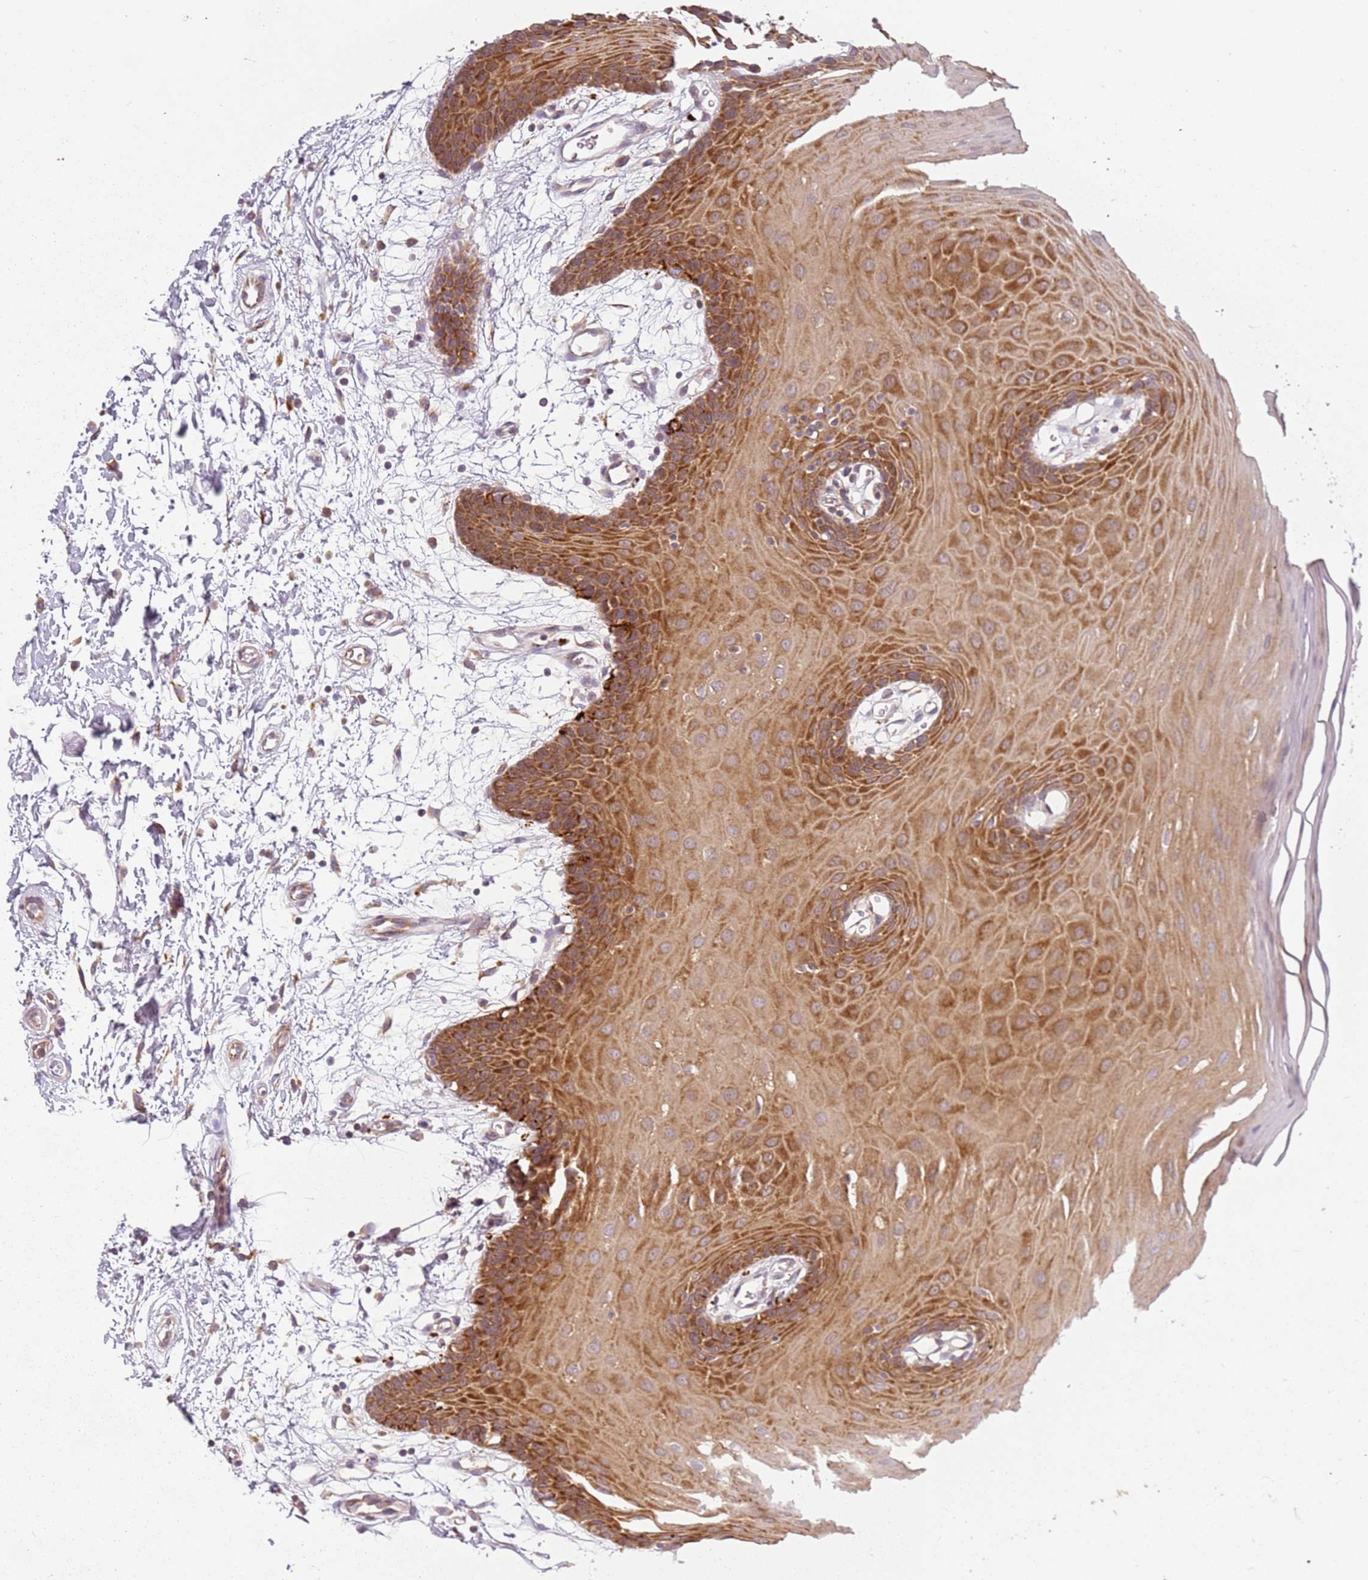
{"staining": {"intensity": "moderate", "quantity": ">75%", "location": "cytoplasmic/membranous"}, "tissue": "oral mucosa", "cell_type": "Squamous epithelial cells", "image_type": "normal", "snomed": [{"axis": "morphology", "description": "Normal tissue, NOS"}, {"axis": "topography", "description": "Skeletal muscle"}, {"axis": "topography", "description": "Oral tissue"}, {"axis": "topography", "description": "Salivary gland"}, {"axis": "topography", "description": "Peripheral nerve tissue"}], "caption": "Approximately >75% of squamous epithelial cells in benign oral mucosa reveal moderate cytoplasmic/membranous protein staining as visualized by brown immunohistochemical staining.", "gene": "RPS28", "patient": {"sex": "male", "age": 54}}